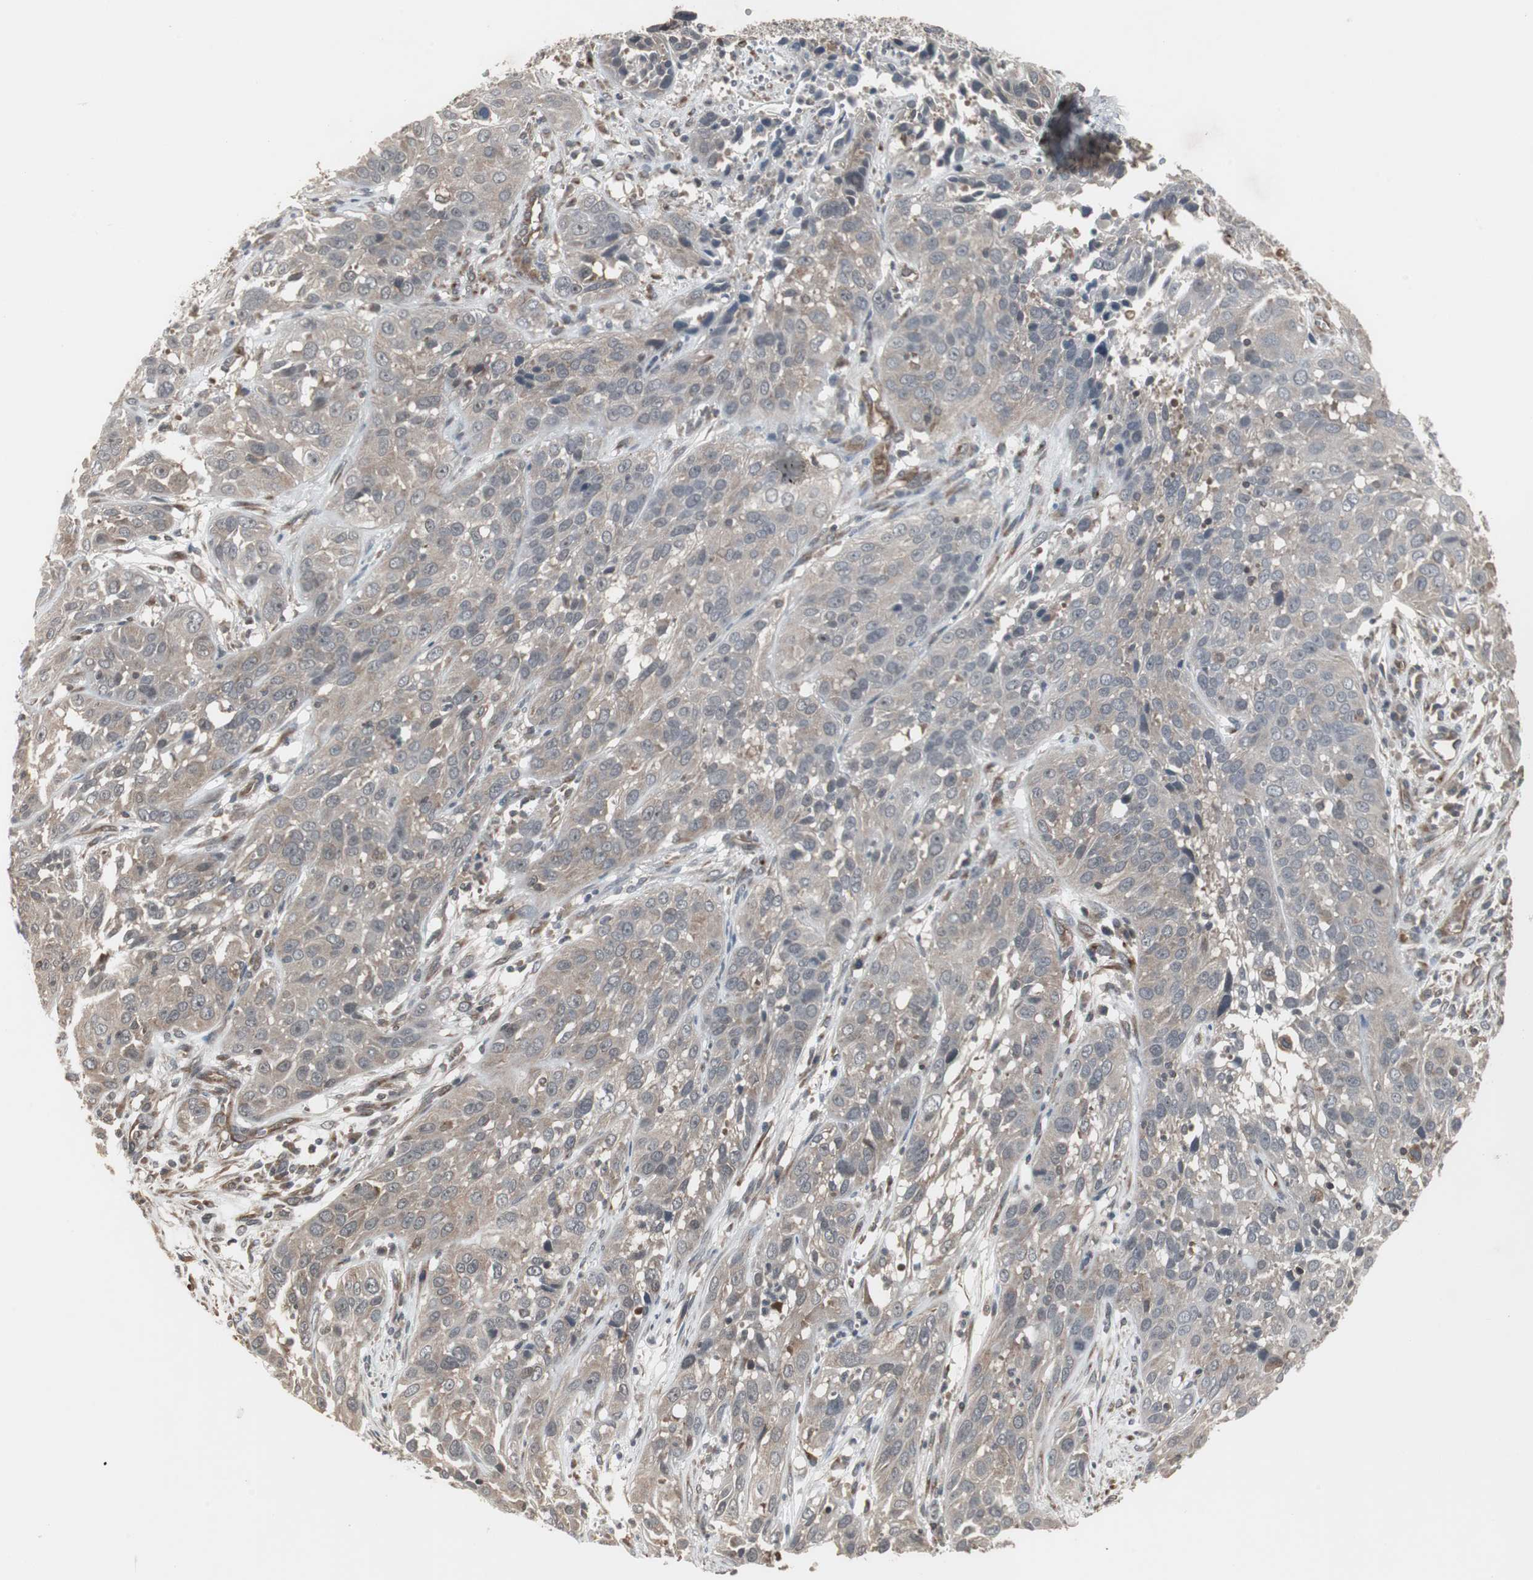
{"staining": {"intensity": "weak", "quantity": ">75%", "location": "cytoplasmic/membranous"}, "tissue": "cervical cancer", "cell_type": "Tumor cells", "image_type": "cancer", "snomed": [{"axis": "morphology", "description": "Squamous cell carcinoma, NOS"}, {"axis": "topography", "description": "Cervix"}], "caption": "Immunohistochemical staining of cervical cancer exhibits low levels of weak cytoplasmic/membranous protein staining in about >75% of tumor cells.", "gene": "ATP2B2", "patient": {"sex": "female", "age": 32}}